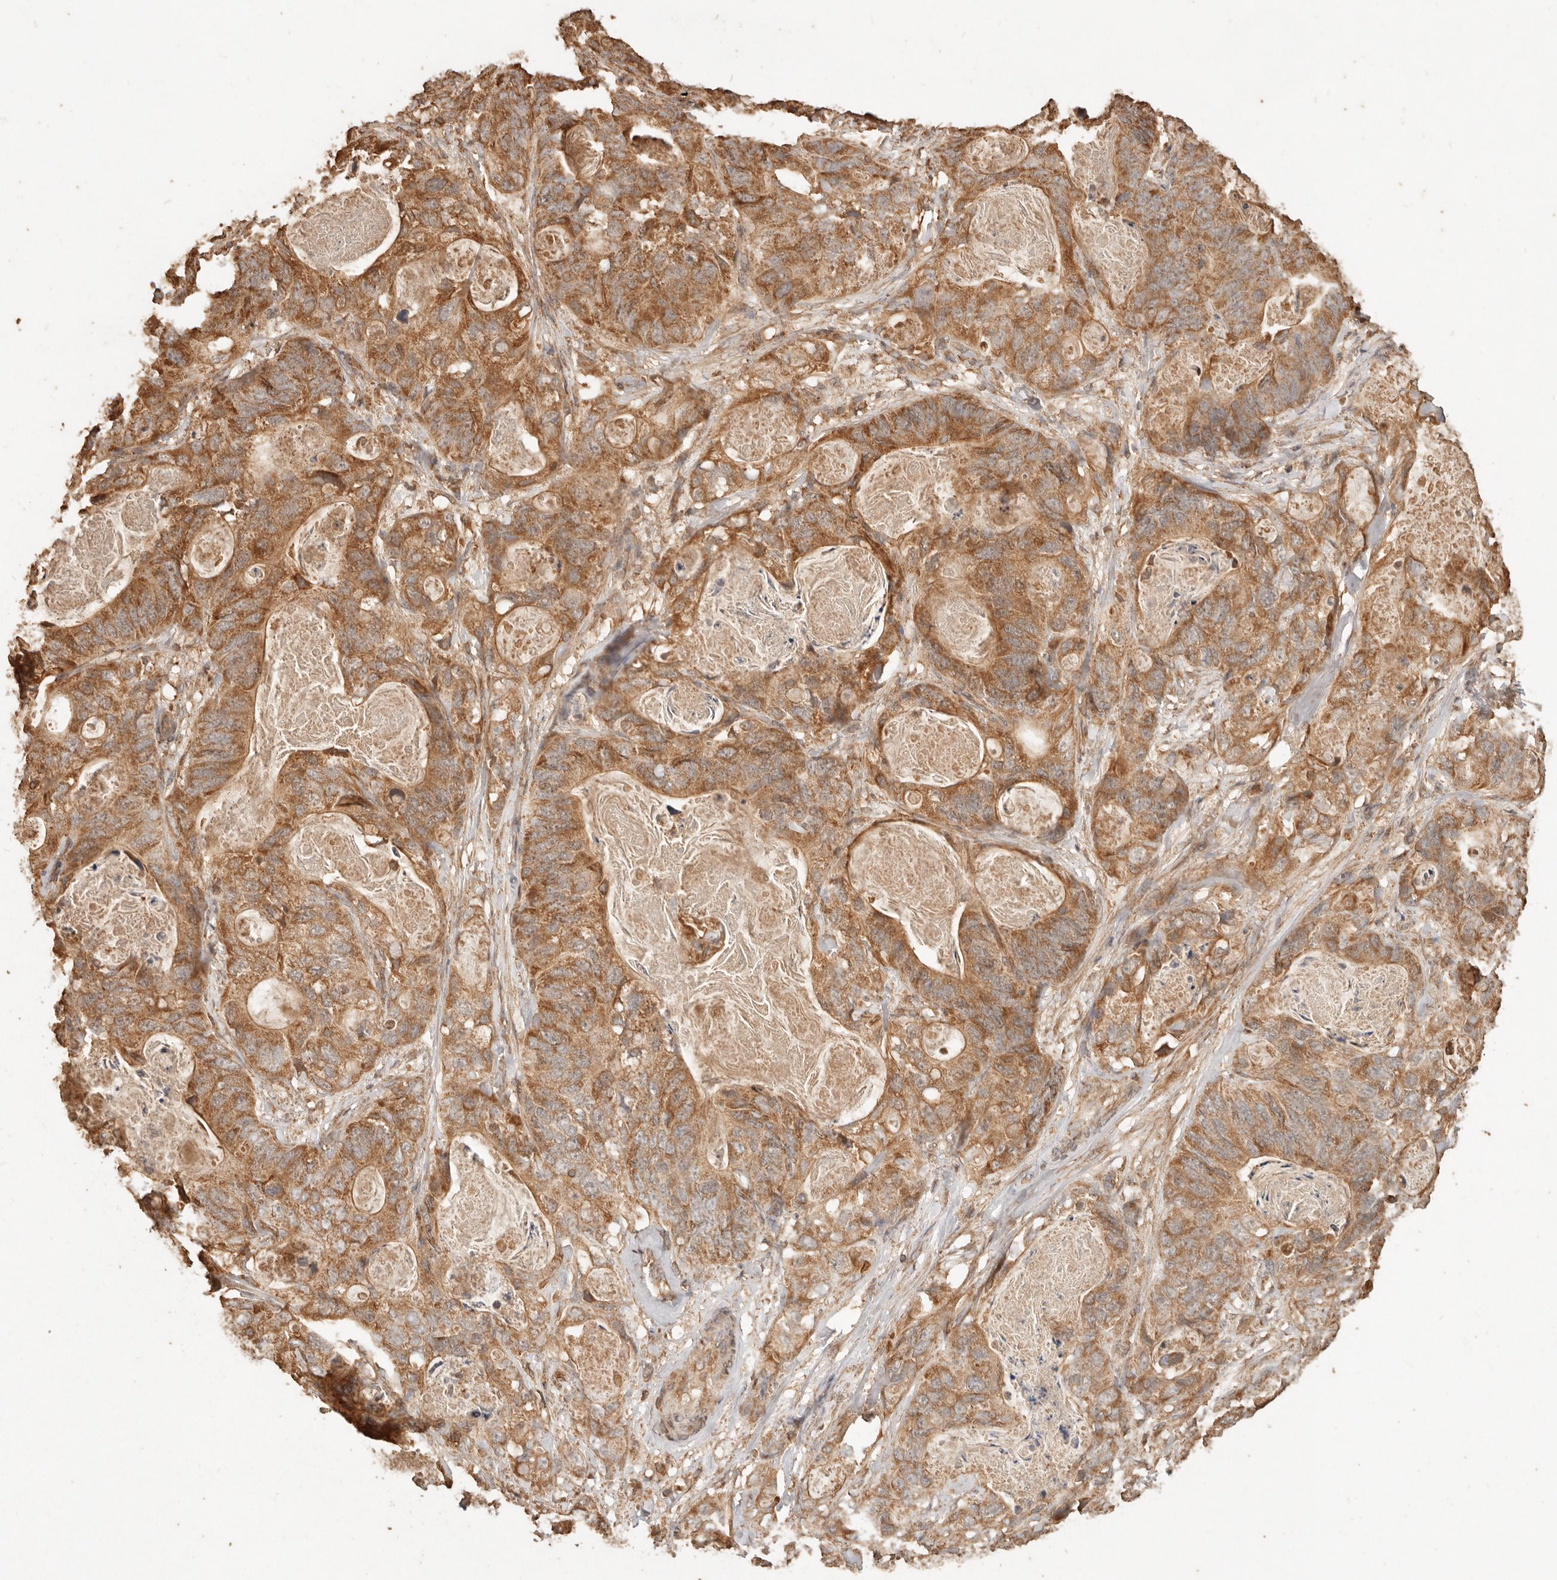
{"staining": {"intensity": "moderate", "quantity": ">75%", "location": "cytoplasmic/membranous"}, "tissue": "stomach cancer", "cell_type": "Tumor cells", "image_type": "cancer", "snomed": [{"axis": "morphology", "description": "Normal tissue, NOS"}, {"axis": "morphology", "description": "Adenocarcinoma, NOS"}, {"axis": "topography", "description": "Stomach"}], "caption": "High-power microscopy captured an immunohistochemistry (IHC) histopathology image of stomach cancer, revealing moderate cytoplasmic/membranous expression in approximately >75% of tumor cells.", "gene": "FAM180B", "patient": {"sex": "female", "age": 89}}